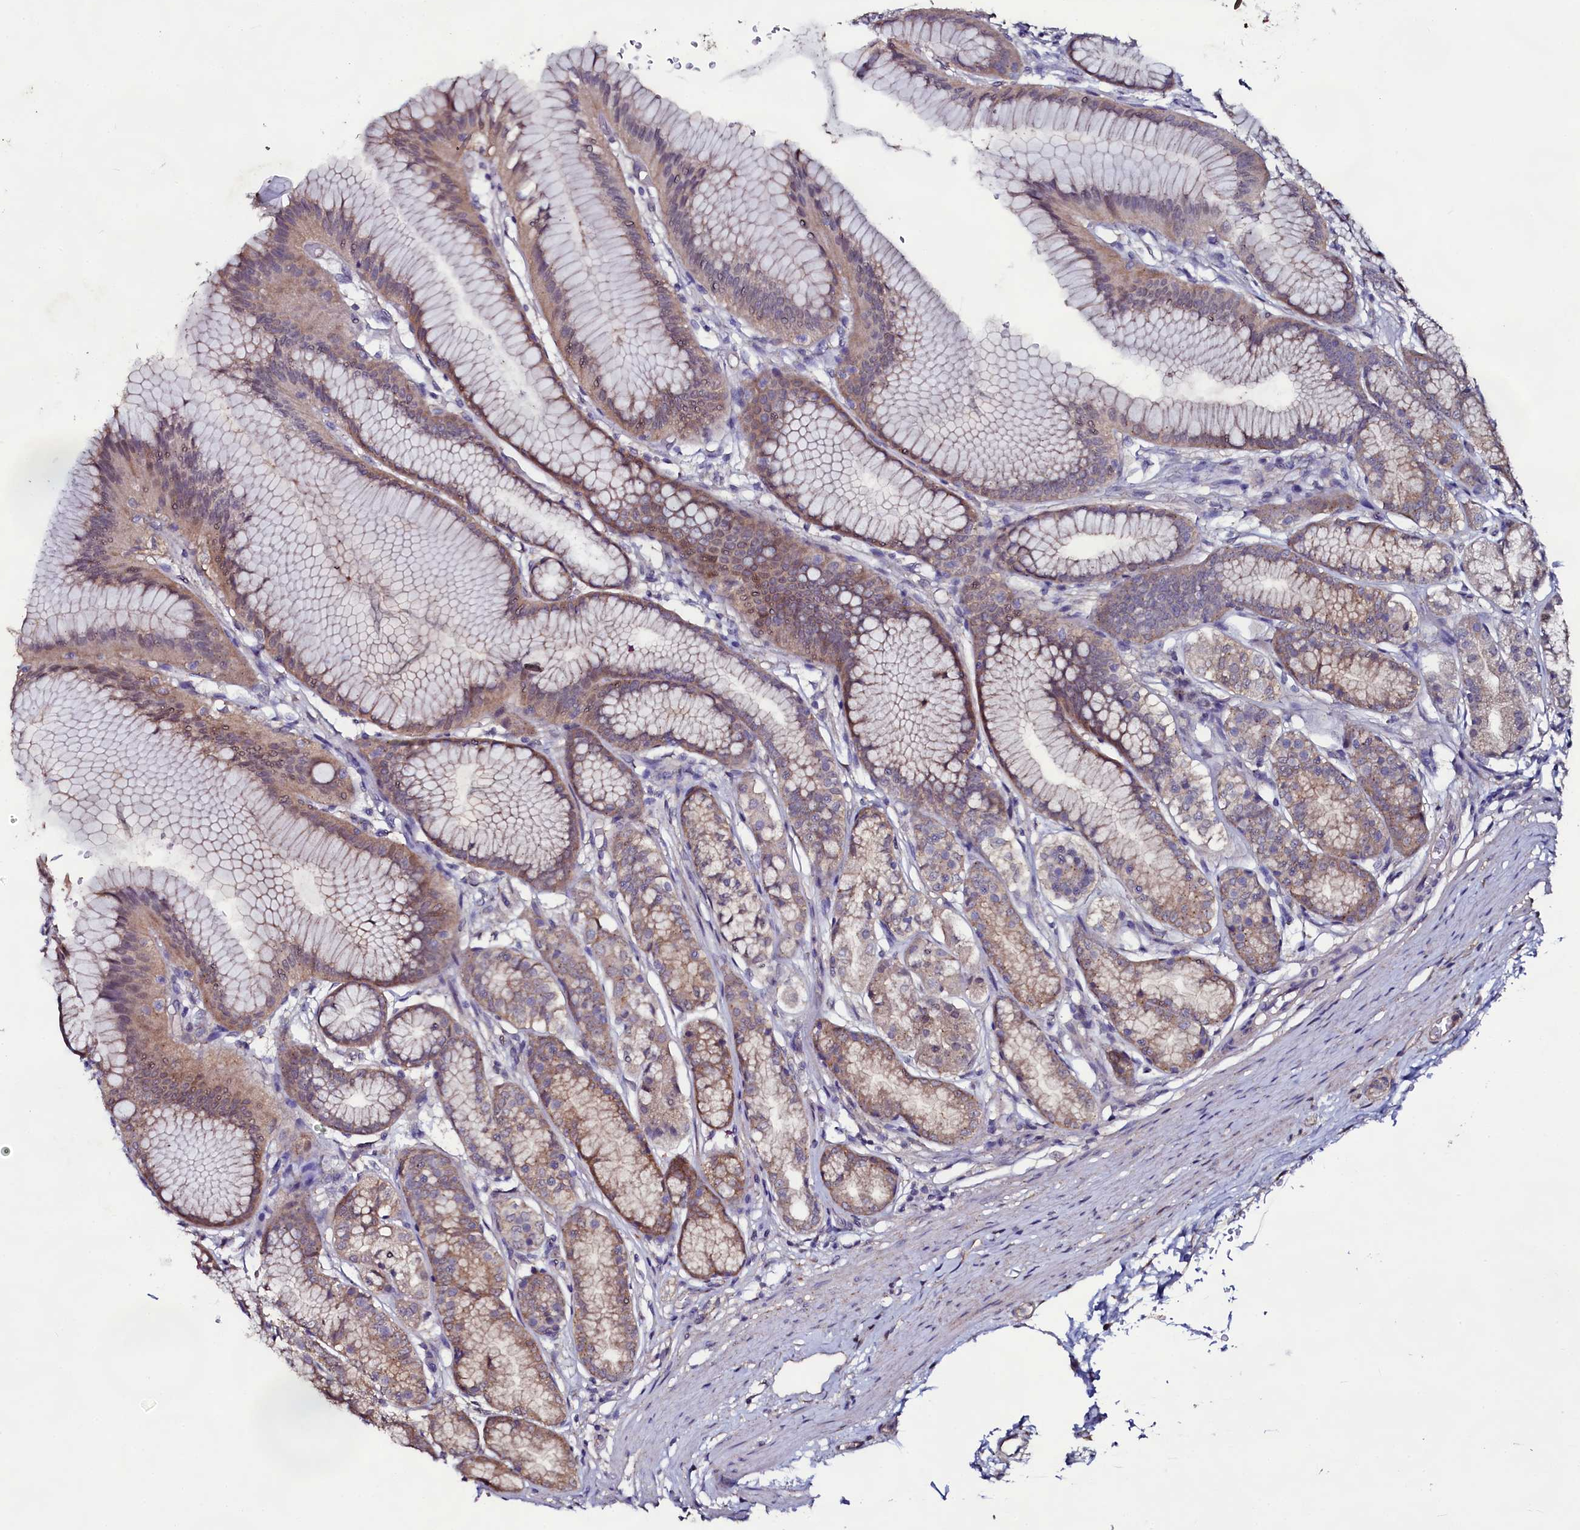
{"staining": {"intensity": "moderate", "quantity": ">75%", "location": "cytoplasmic/membranous,nuclear"}, "tissue": "stomach", "cell_type": "Glandular cells", "image_type": "normal", "snomed": [{"axis": "morphology", "description": "Normal tissue, NOS"}, {"axis": "morphology", "description": "Adenocarcinoma, NOS"}, {"axis": "morphology", "description": "Adenocarcinoma, High grade"}, {"axis": "topography", "description": "Stomach, upper"}, {"axis": "topography", "description": "Stomach"}], "caption": "High-magnification brightfield microscopy of normal stomach stained with DAB (3,3'-diaminobenzidine) (brown) and counterstained with hematoxylin (blue). glandular cells exhibit moderate cytoplasmic/membranous,nuclear staining is identified in approximately>75% of cells.", "gene": "USPL1", "patient": {"sex": "female", "age": 65}}